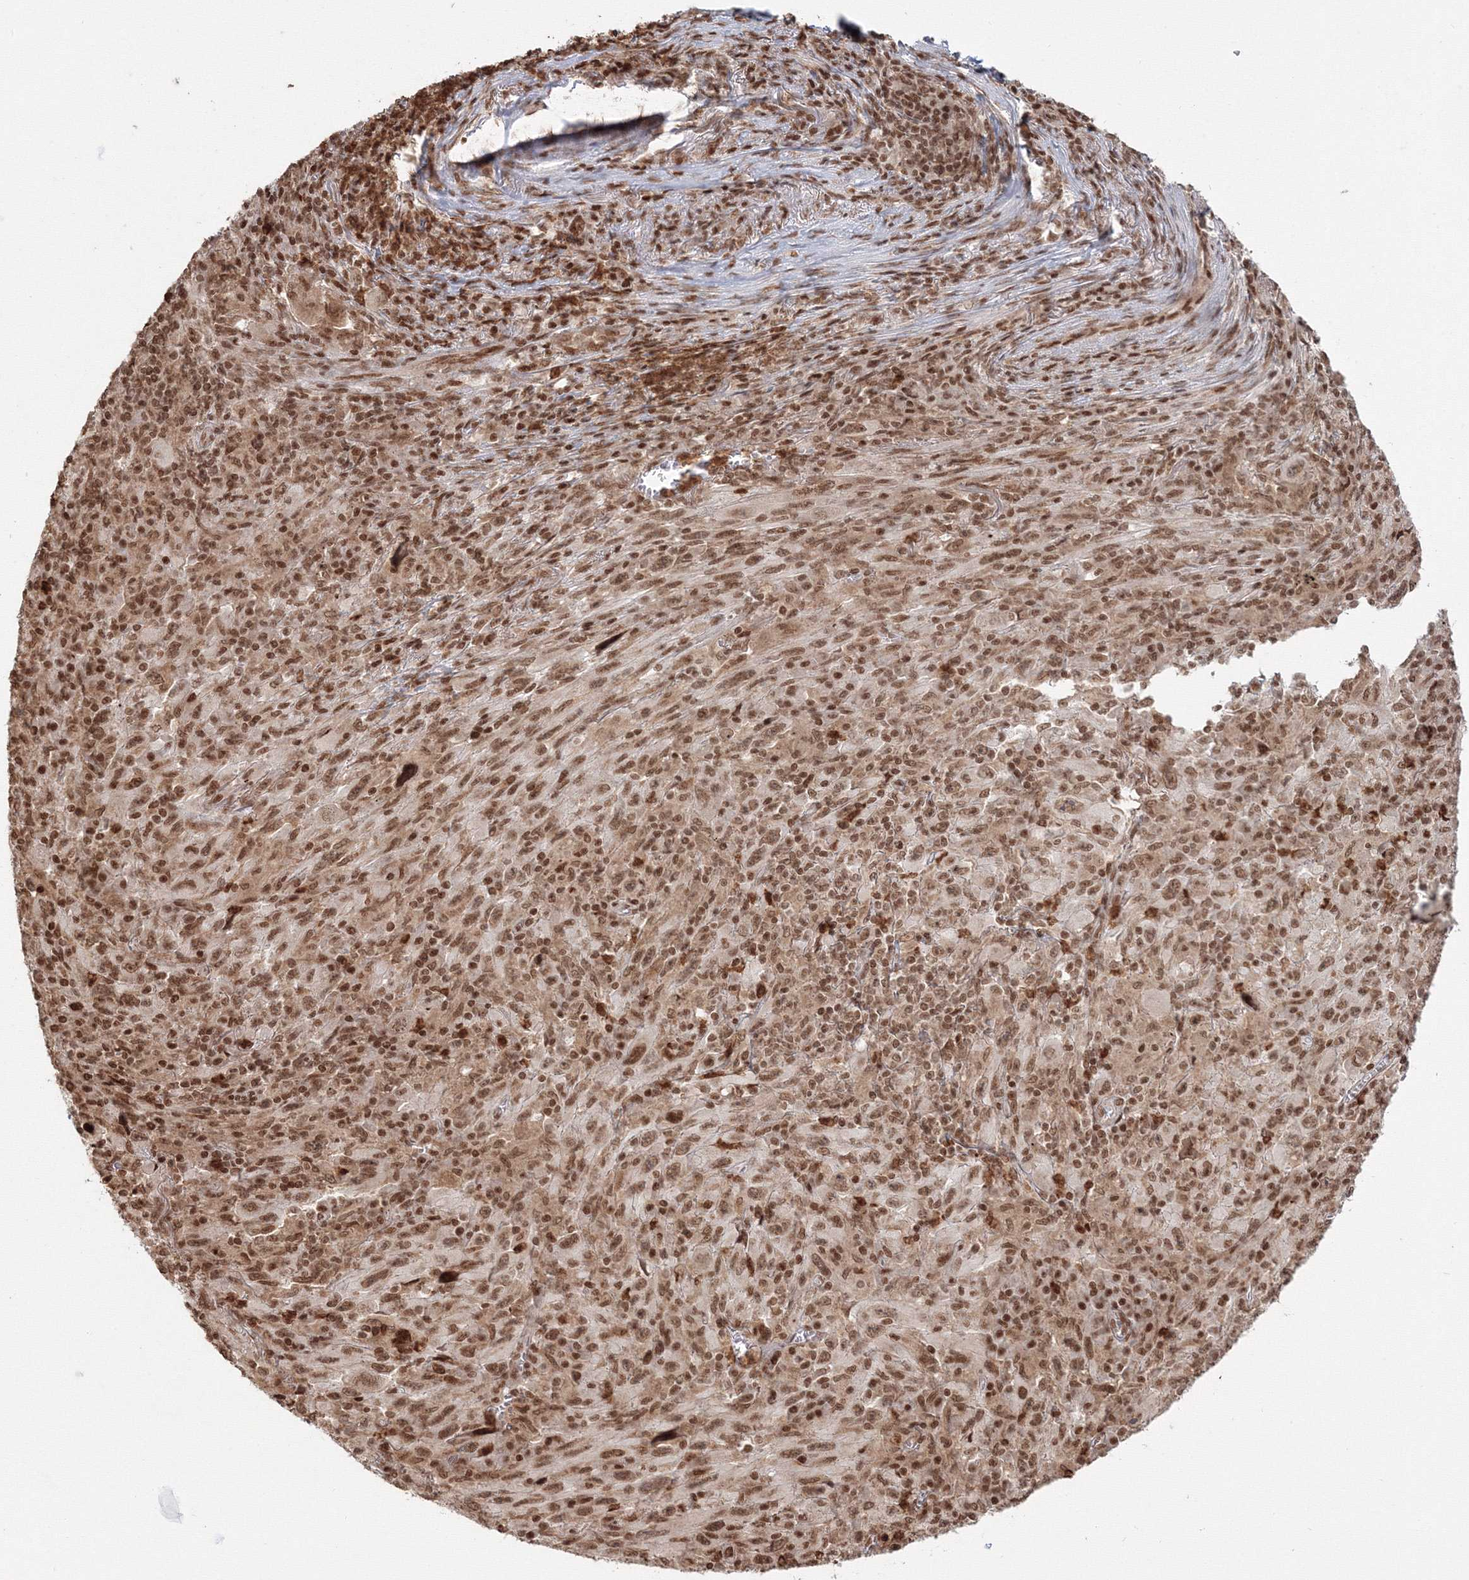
{"staining": {"intensity": "moderate", "quantity": ">75%", "location": "nuclear"}, "tissue": "melanoma", "cell_type": "Tumor cells", "image_type": "cancer", "snomed": [{"axis": "morphology", "description": "Malignant melanoma, Metastatic site"}, {"axis": "topography", "description": "Skin"}], "caption": "Moderate nuclear positivity for a protein is present in approximately >75% of tumor cells of malignant melanoma (metastatic site) using immunohistochemistry (IHC).", "gene": "KIF20A", "patient": {"sex": "female", "age": 56}}